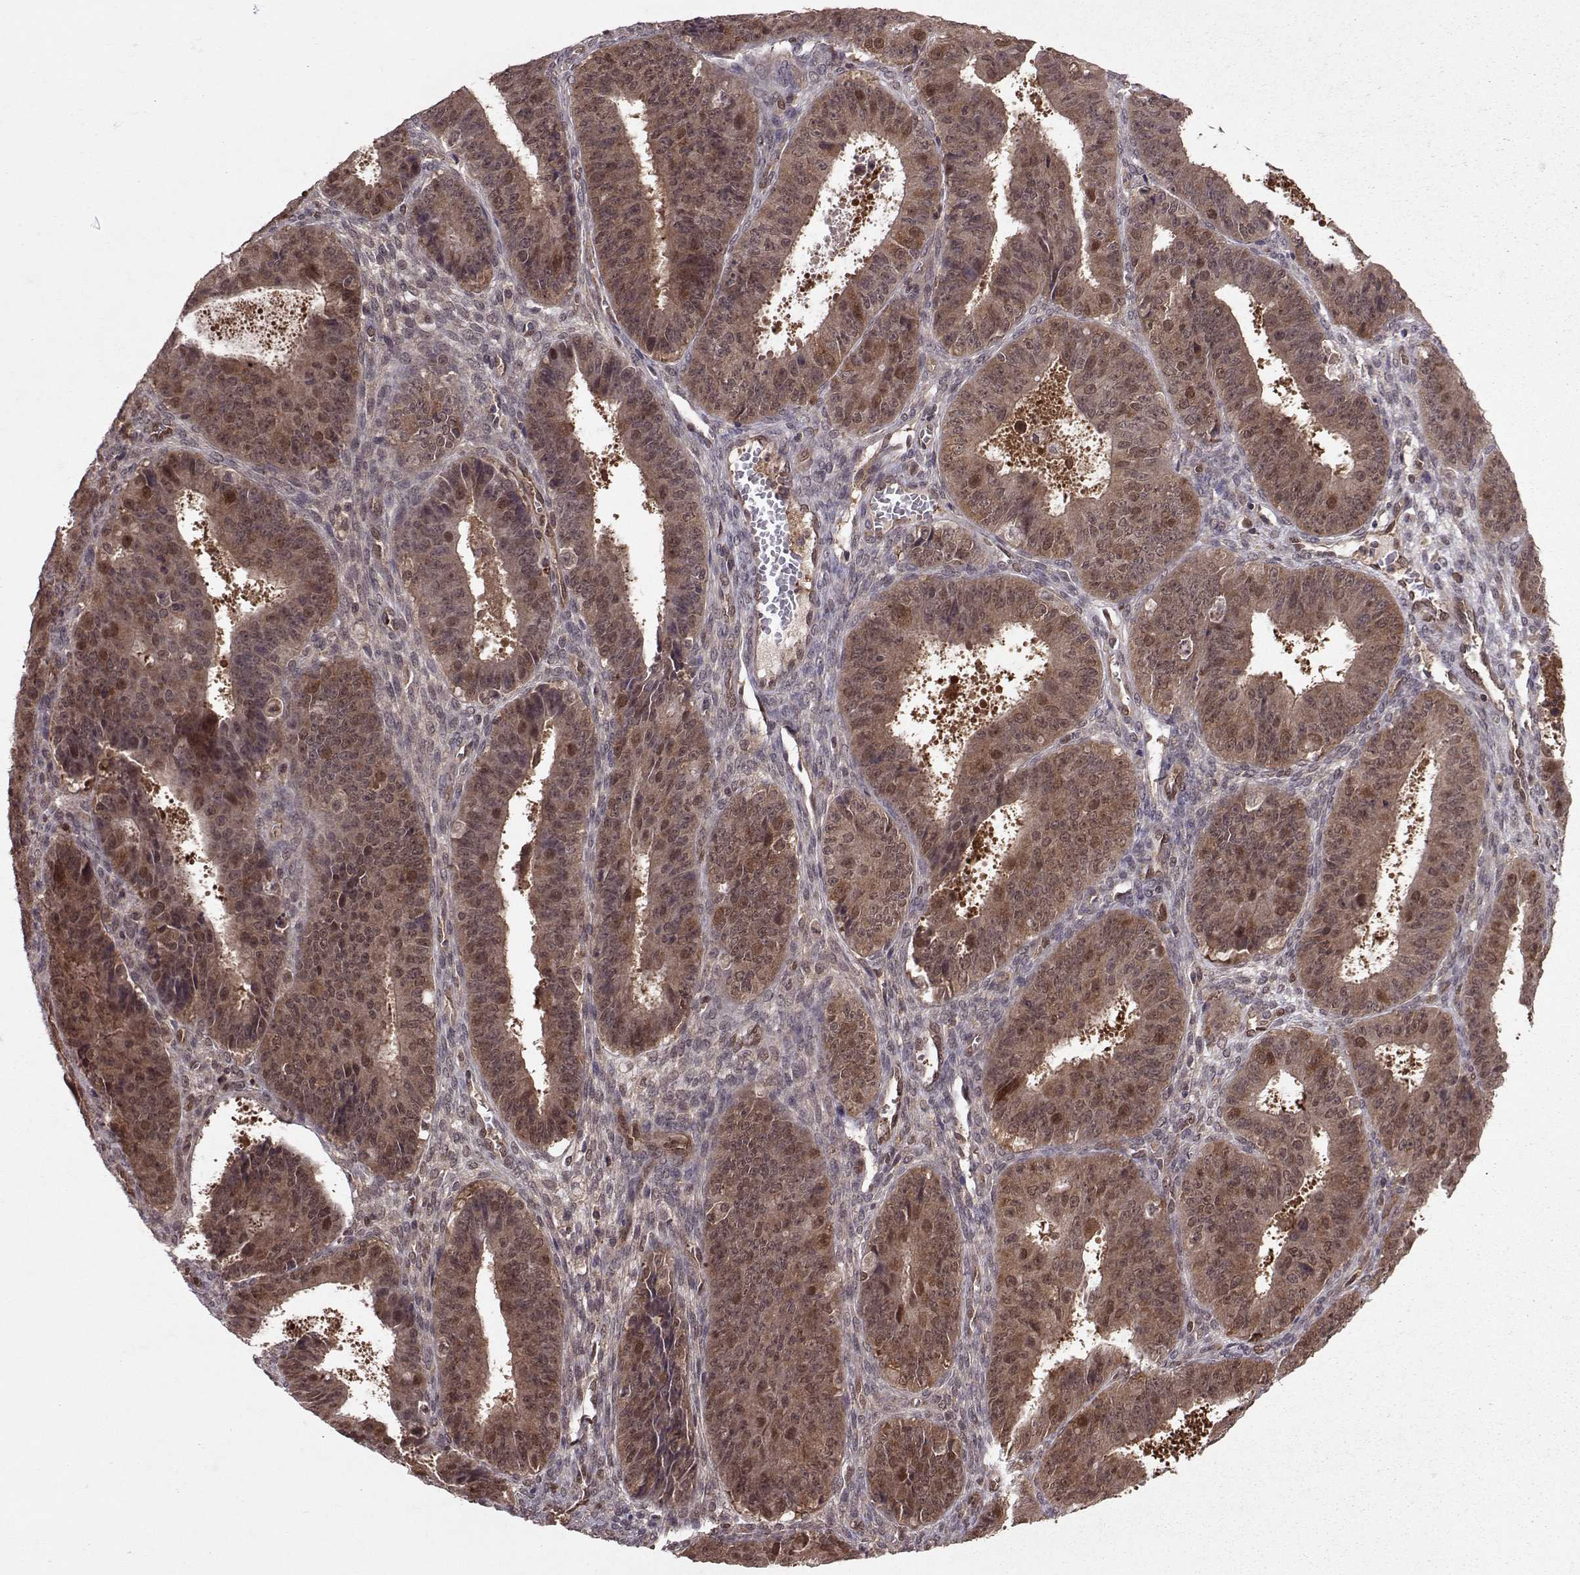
{"staining": {"intensity": "moderate", "quantity": ">75%", "location": "cytoplasmic/membranous"}, "tissue": "ovarian cancer", "cell_type": "Tumor cells", "image_type": "cancer", "snomed": [{"axis": "morphology", "description": "Carcinoma, endometroid"}, {"axis": "topography", "description": "Ovary"}], "caption": "Immunohistochemical staining of ovarian endometroid carcinoma exhibits medium levels of moderate cytoplasmic/membranous staining in about >75% of tumor cells.", "gene": "PPP2R2A", "patient": {"sex": "female", "age": 42}}